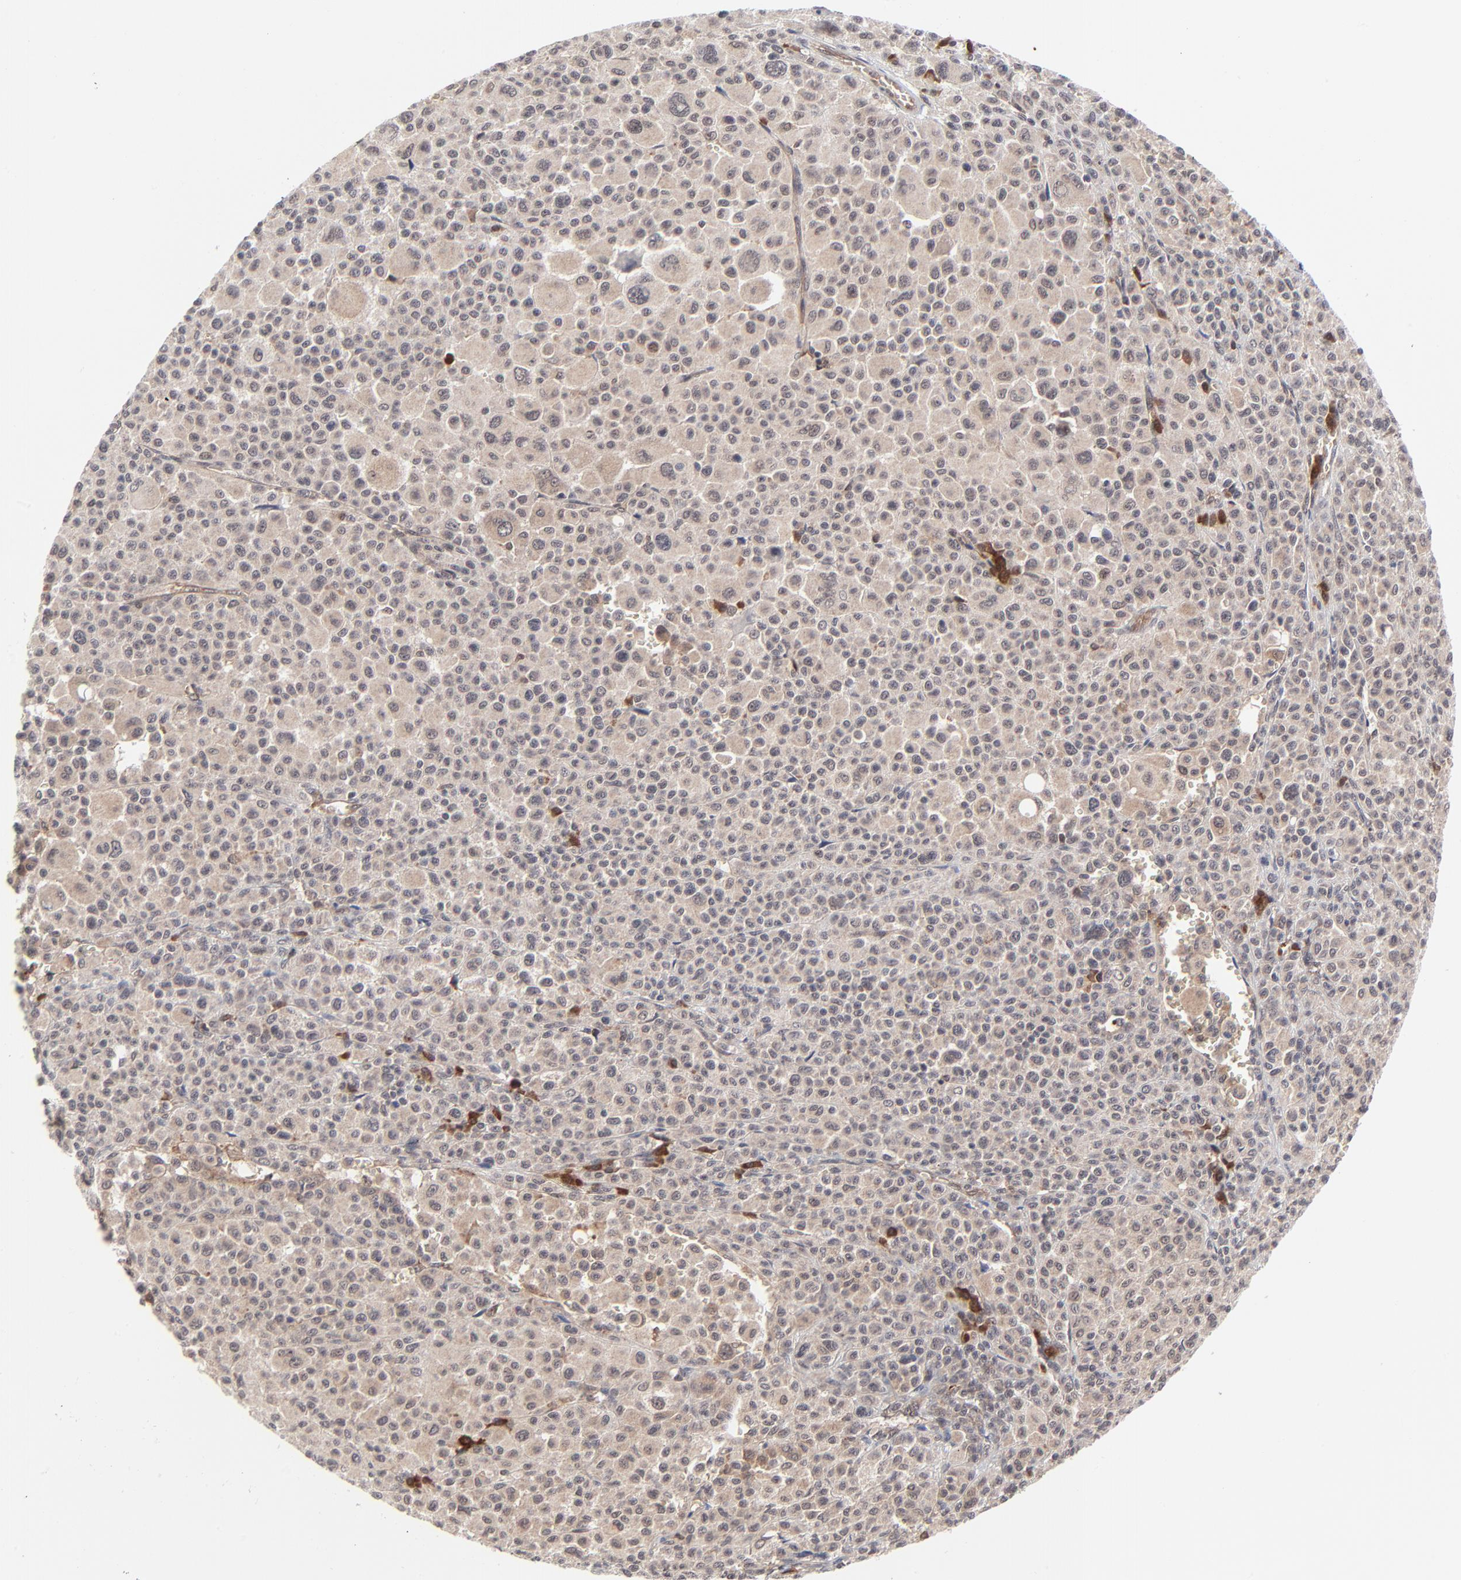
{"staining": {"intensity": "weak", "quantity": "<25%", "location": "cytoplasmic/membranous"}, "tissue": "melanoma", "cell_type": "Tumor cells", "image_type": "cancer", "snomed": [{"axis": "morphology", "description": "Malignant melanoma, Metastatic site"}, {"axis": "topography", "description": "Skin"}], "caption": "Immunohistochemistry photomicrograph of human melanoma stained for a protein (brown), which reveals no positivity in tumor cells.", "gene": "CASP10", "patient": {"sex": "female", "age": 74}}